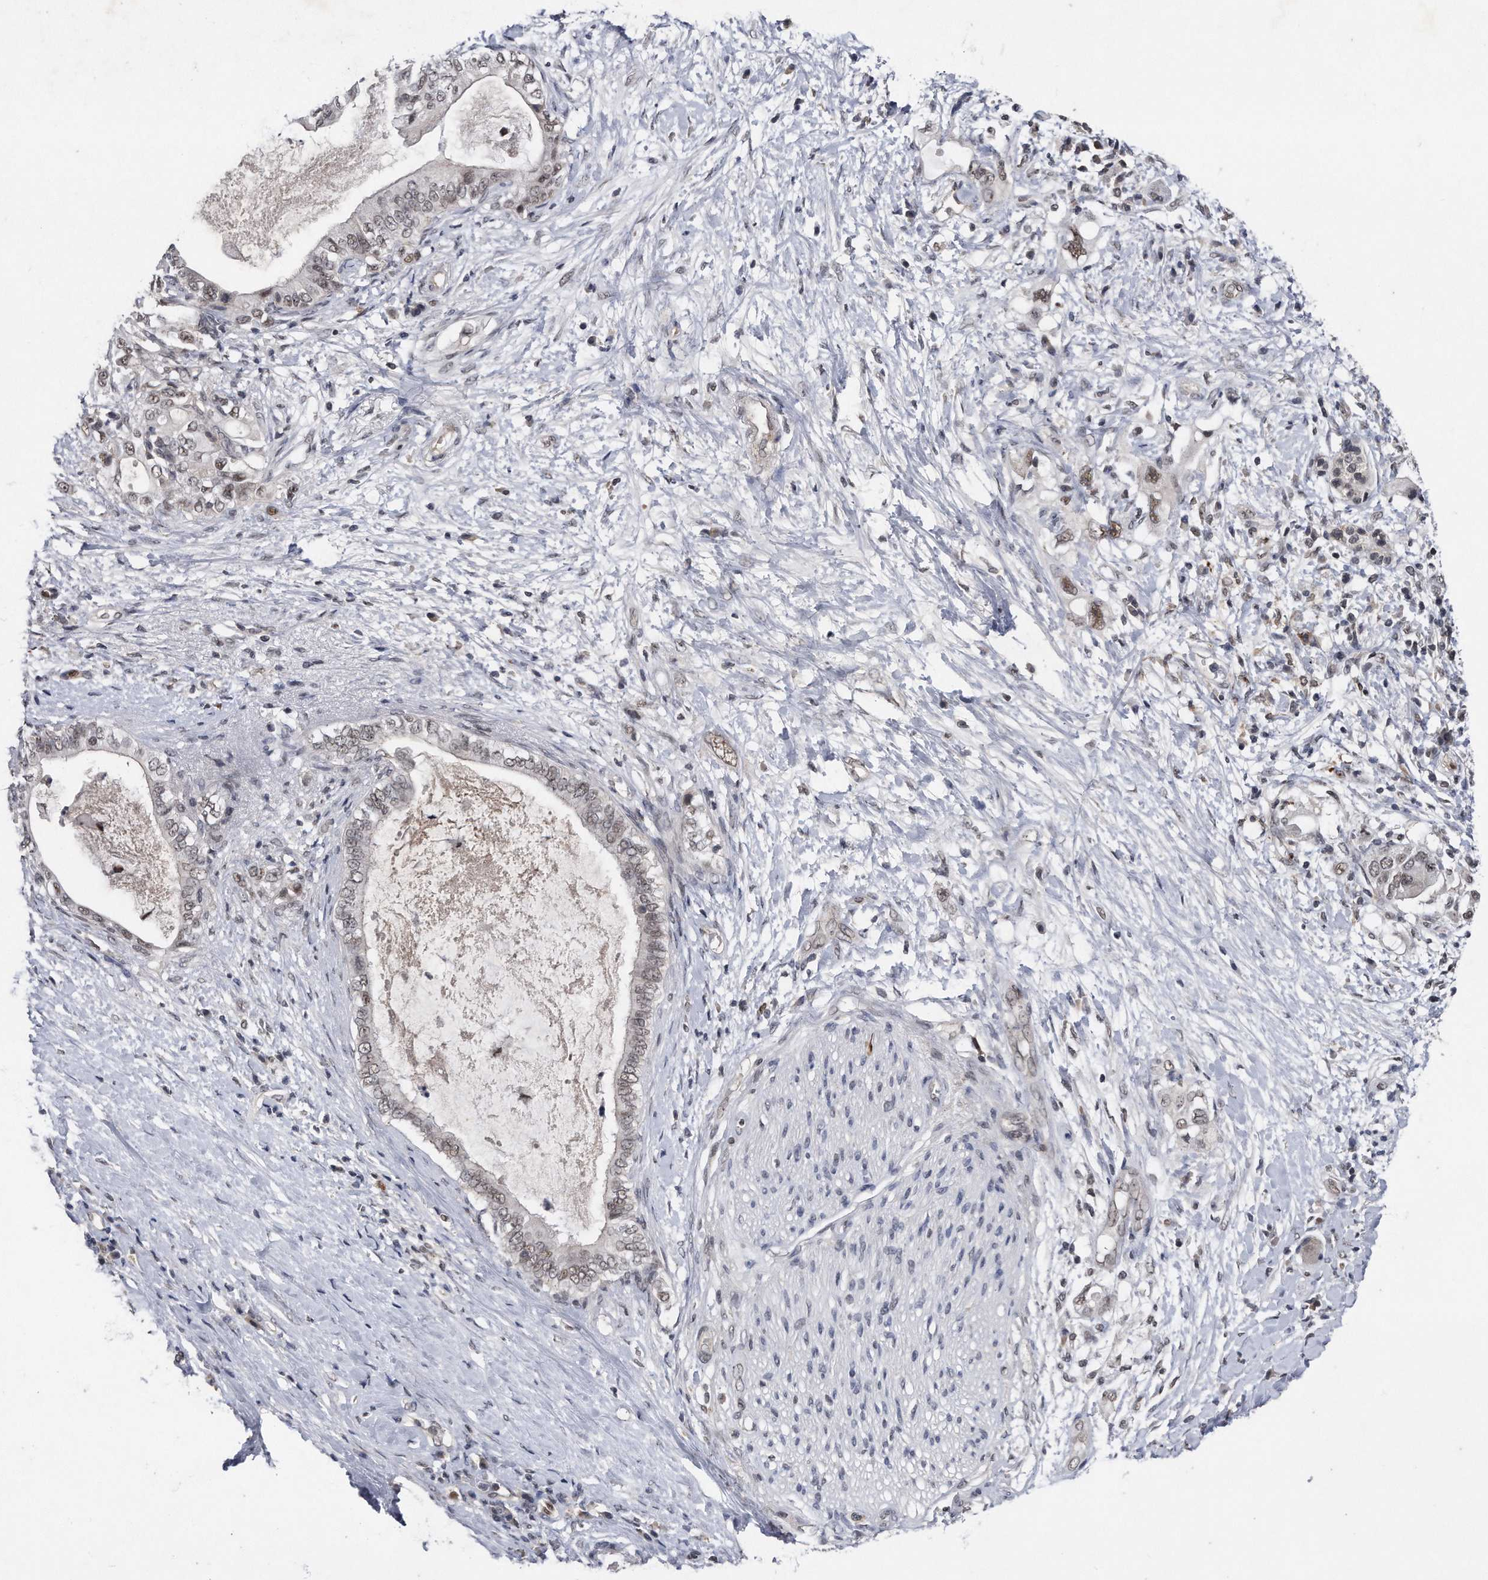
{"staining": {"intensity": "weak", "quantity": "25%-75%", "location": "nuclear"}, "tissue": "pancreatic cancer", "cell_type": "Tumor cells", "image_type": "cancer", "snomed": [{"axis": "morphology", "description": "Adenocarcinoma, NOS"}, {"axis": "topography", "description": "Pancreas"}], "caption": "Protein analysis of pancreatic adenocarcinoma tissue shows weak nuclear staining in about 25%-75% of tumor cells.", "gene": "VIRMA", "patient": {"sex": "female", "age": 56}}